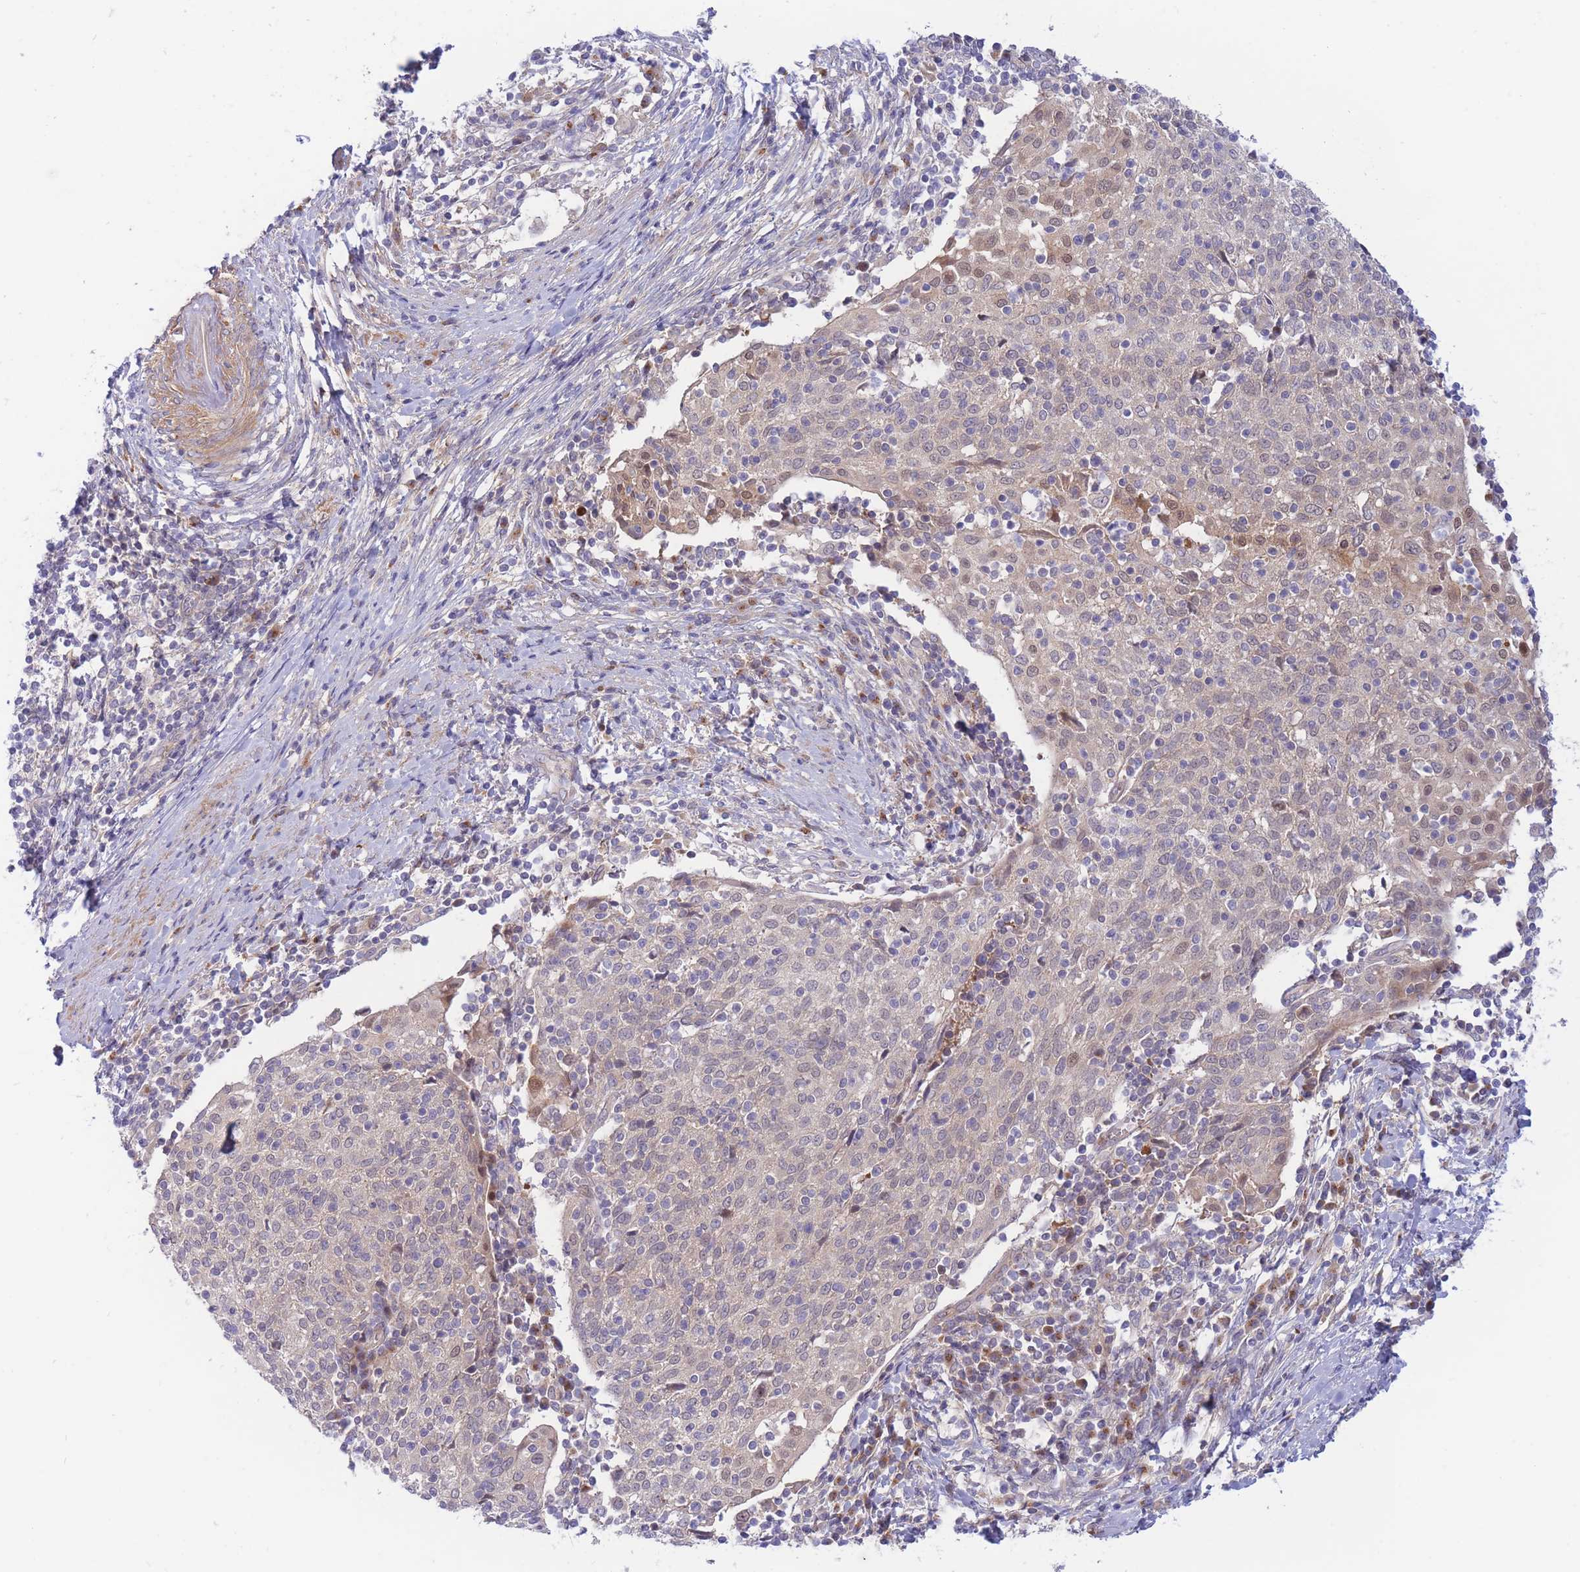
{"staining": {"intensity": "negative", "quantity": "none", "location": "none"}, "tissue": "cervical cancer", "cell_type": "Tumor cells", "image_type": "cancer", "snomed": [{"axis": "morphology", "description": "Squamous cell carcinoma, NOS"}, {"axis": "topography", "description": "Cervix"}], "caption": "The image reveals no significant expression in tumor cells of cervical squamous cell carcinoma. The staining is performed using DAB brown chromogen with nuclei counter-stained in using hematoxylin.", "gene": "APOL4", "patient": {"sex": "female", "age": 52}}